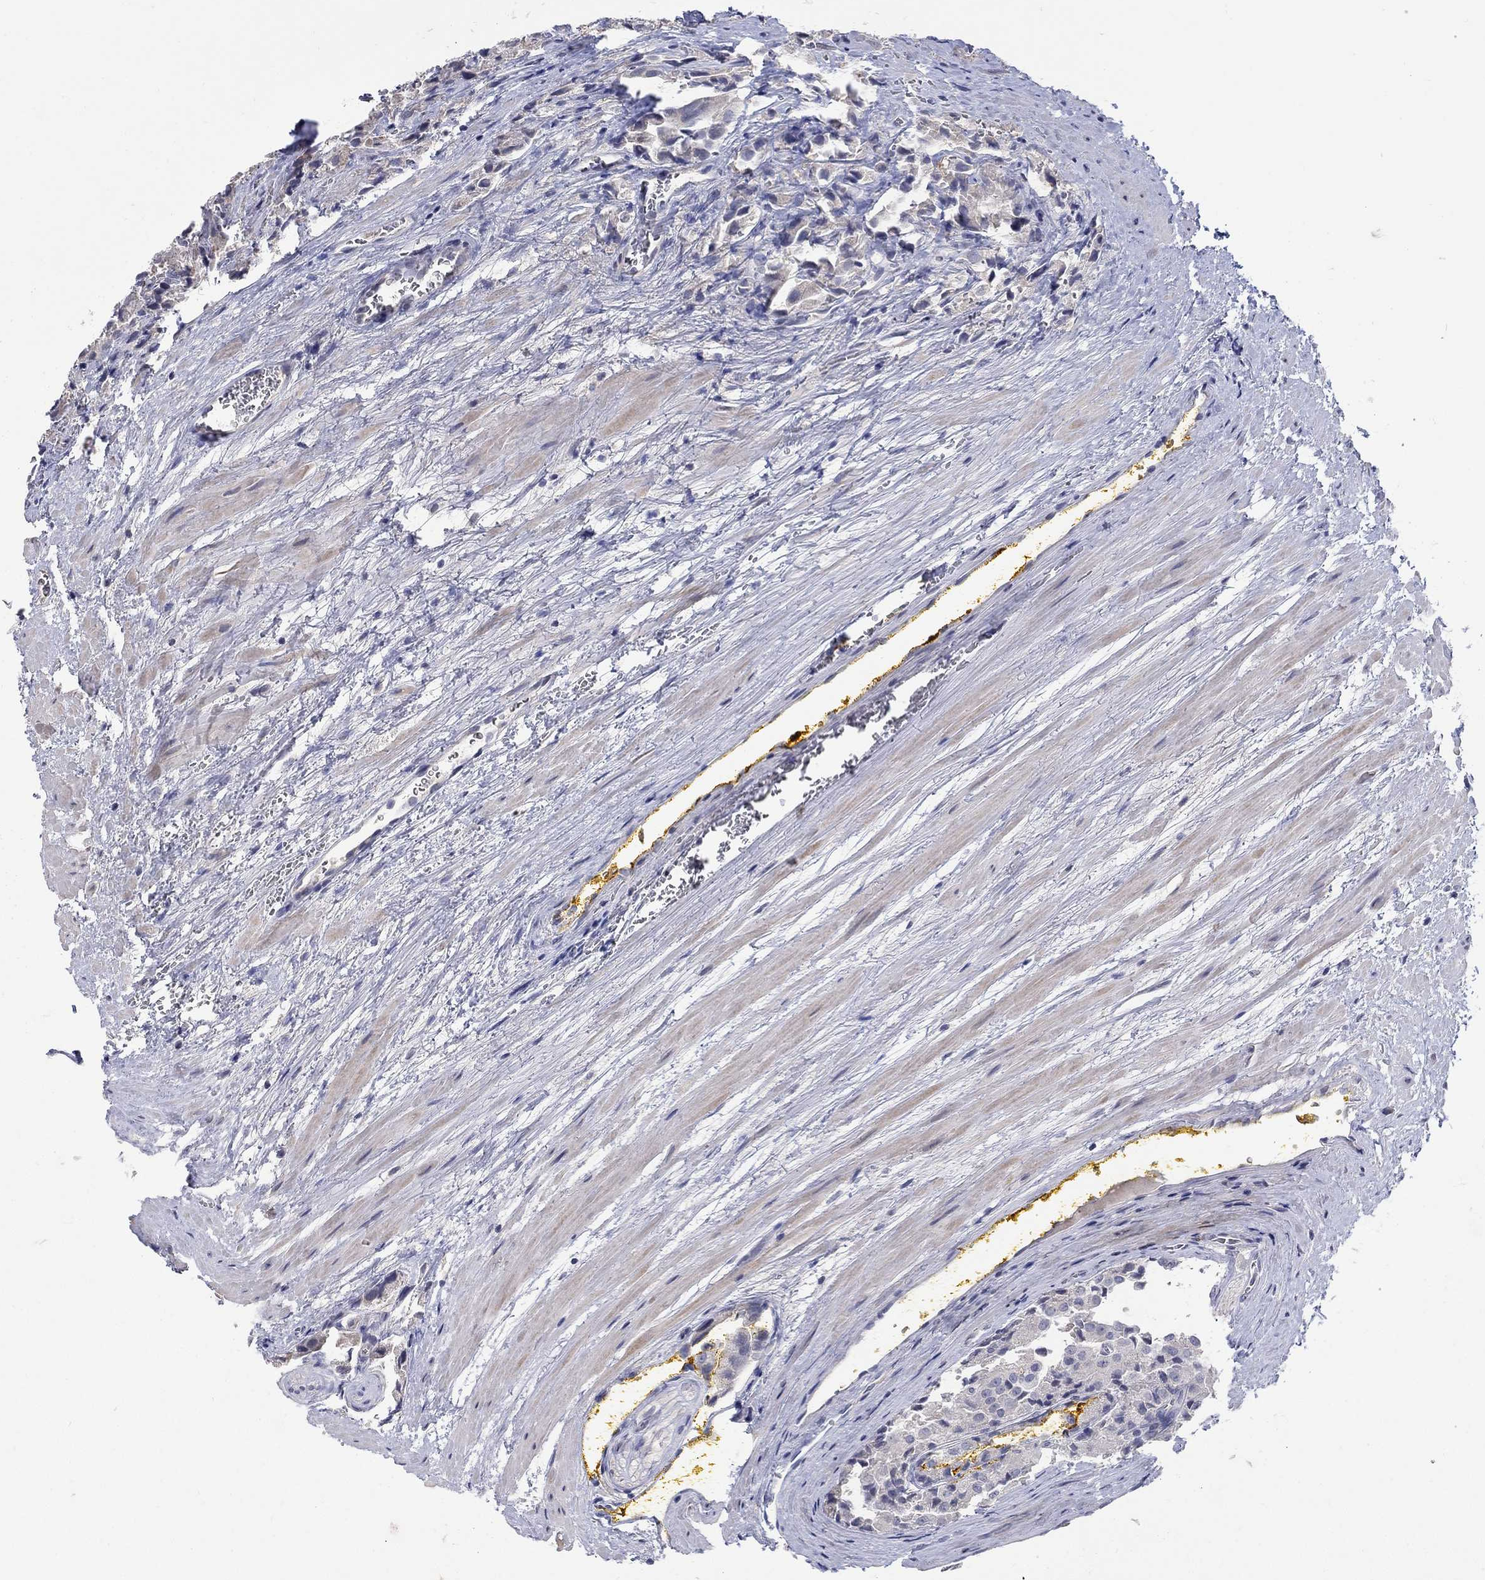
{"staining": {"intensity": "negative", "quantity": "none", "location": "none"}, "tissue": "prostate cancer", "cell_type": "Tumor cells", "image_type": "cancer", "snomed": [{"axis": "morphology", "description": "Adenocarcinoma, NOS"}, {"axis": "topography", "description": "Prostate and seminal vesicle, NOS"}, {"axis": "topography", "description": "Prostate"}], "caption": "Immunohistochemistry histopathology image of human prostate adenocarcinoma stained for a protein (brown), which shows no expression in tumor cells.", "gene": "CETN1", "patient": {"sex": "male", "age": 67}}